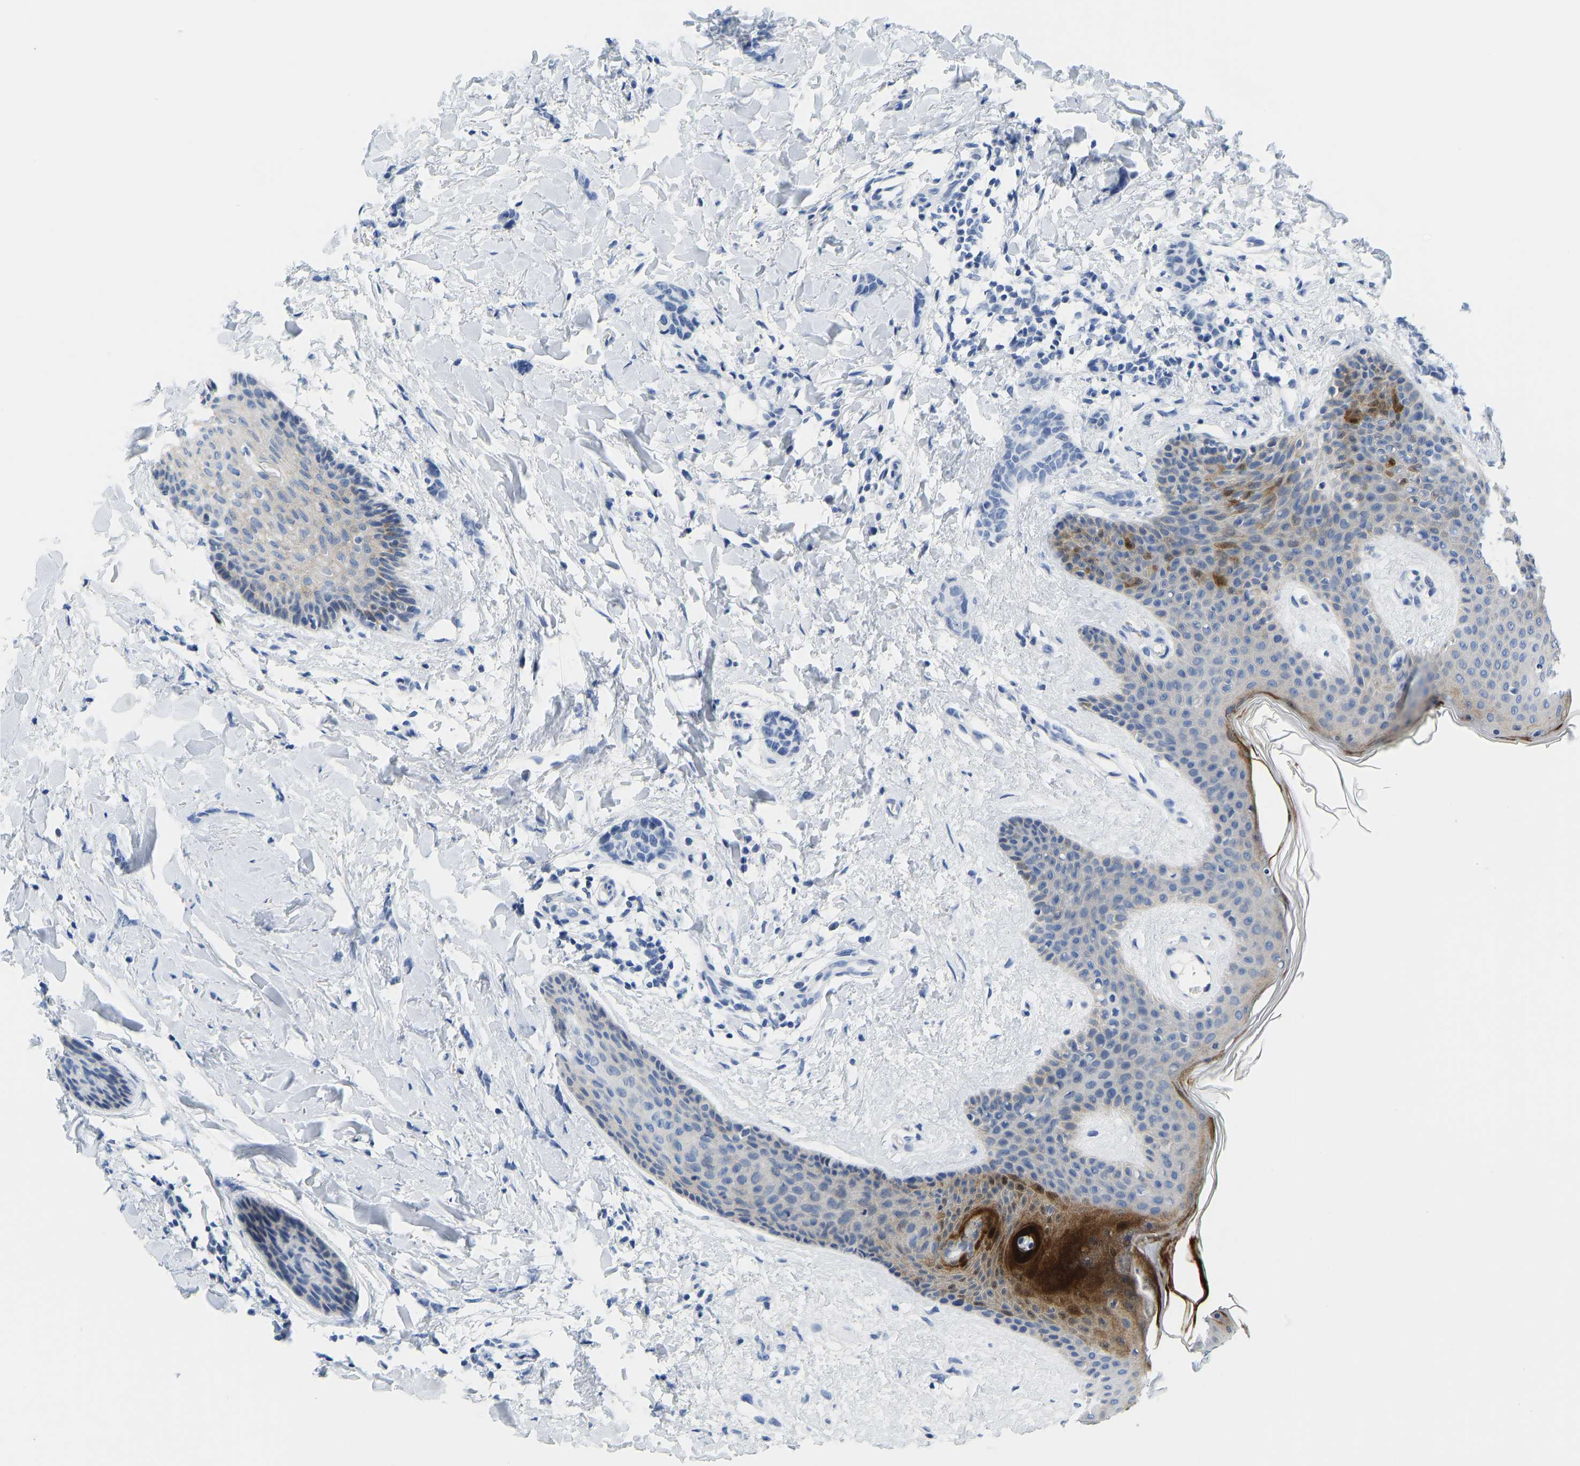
{"staining": {"intensity": "negative", "quantity": "none", "location": "none"}, "tissue": "breast cancer", "cell_type": "Tumor cells", "image_type": "cancer", "snomed": [{"axis": "morphology", "description": "Lobular carcinoma"}, {"axis": "topography", "description": "Skin"}, {"axis": "topography", "description": "Breast"}], "caption": "Immunohistochemistry (IHC) image of human breast cancer (lobular carcinoma) stained for a protein (brown), which demonstrates no staining in tumor cells.", "gene": "SERPINB3", "patient": {"sex": "female", "age": 46}}